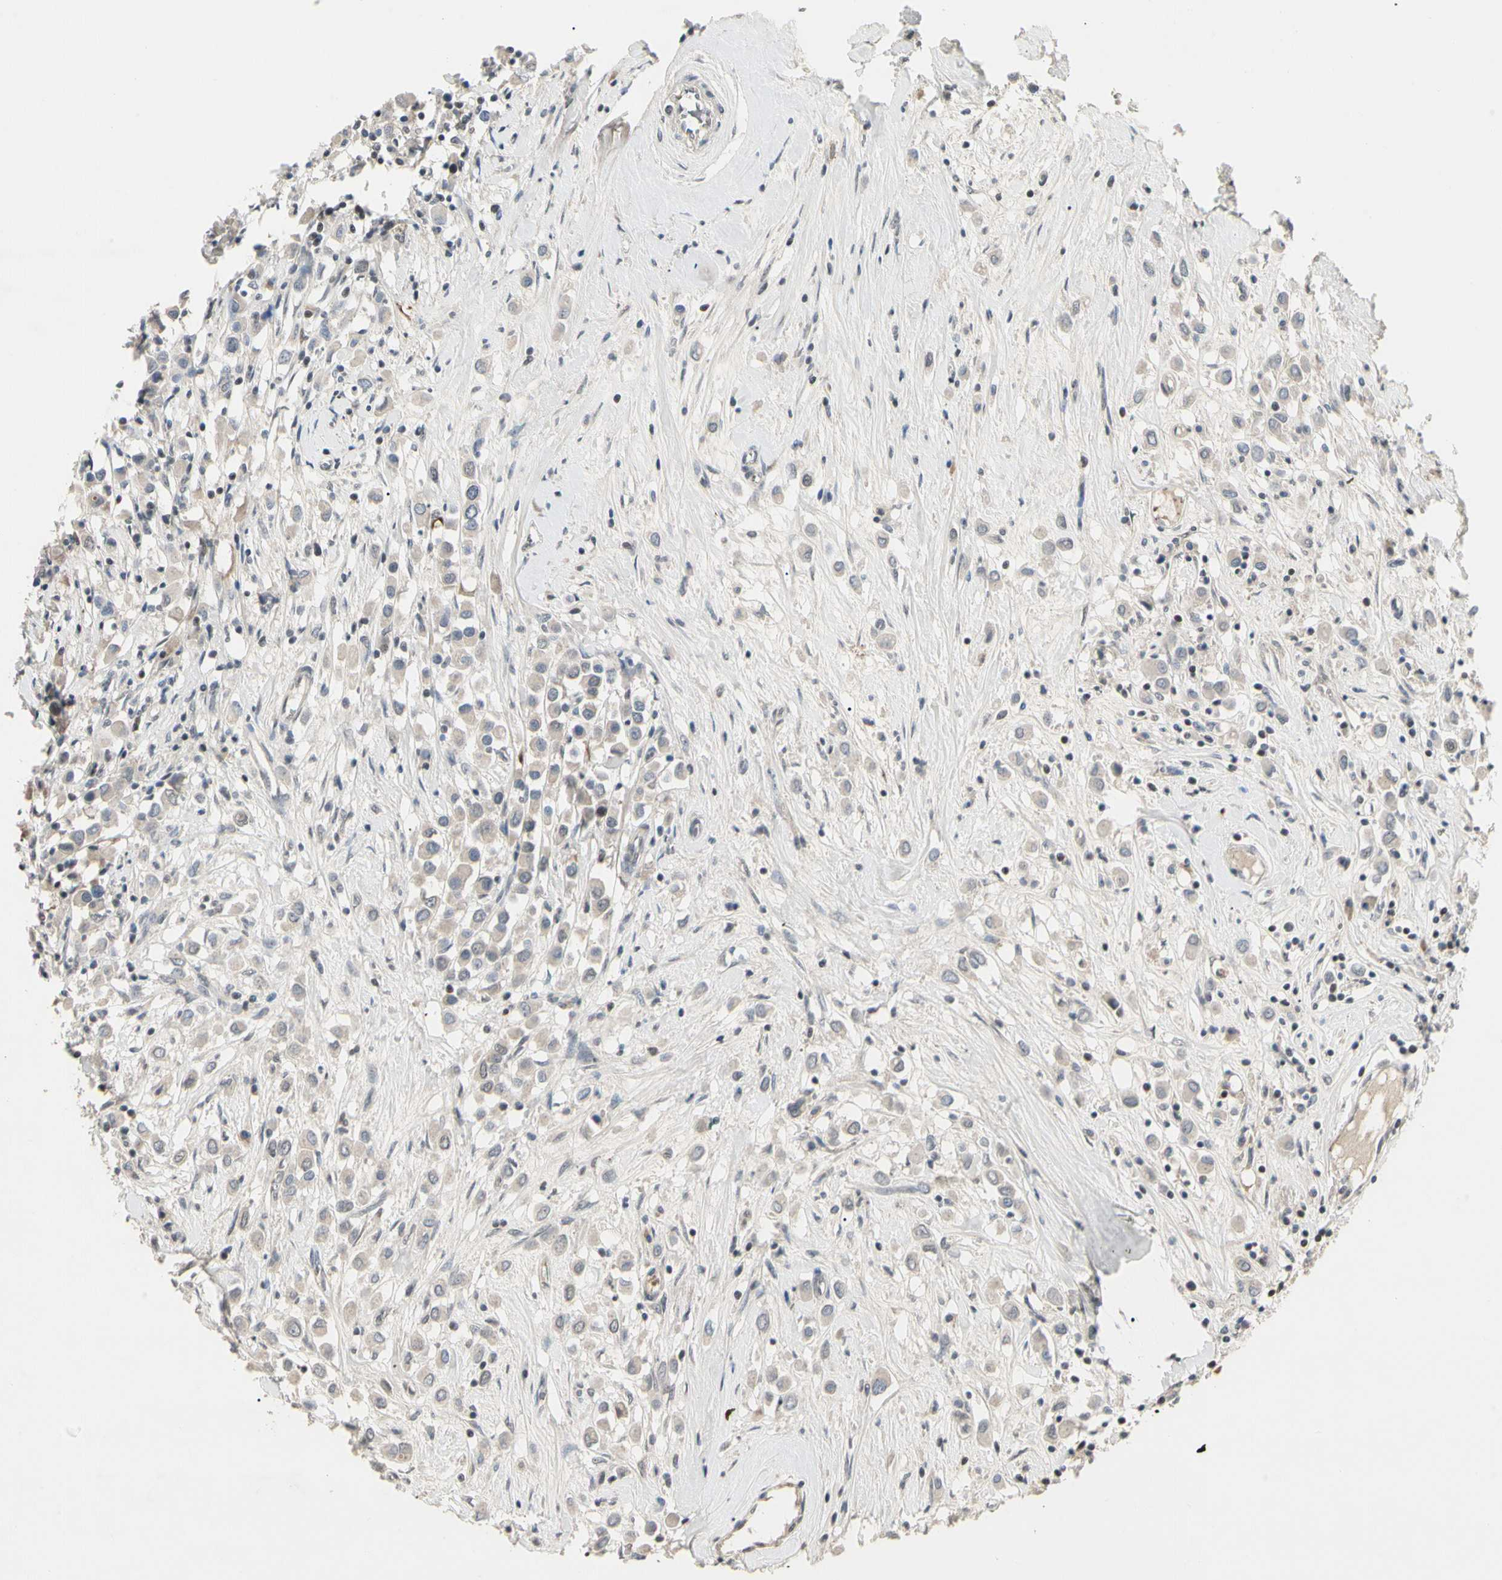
{"staining": {"intensity": "weak", "quantity": "<25%", "location": "cytoplasmic/membranous"}, "tissue": "breast cancer", "cell_type": "Tumor cells", "image_type": "cancer", "snomed": [{"axis": "morphology", "description": "Duct carcinoma"}, {"axis": "topography", "description": "Breast"}], "caption": "This is a image of IHC staining of breast cancer (invasive ductal carcinoma), which shows no staining in tumor cells.", "gene": "GREM1", "patient": {"sex": "female", "age": 61}}